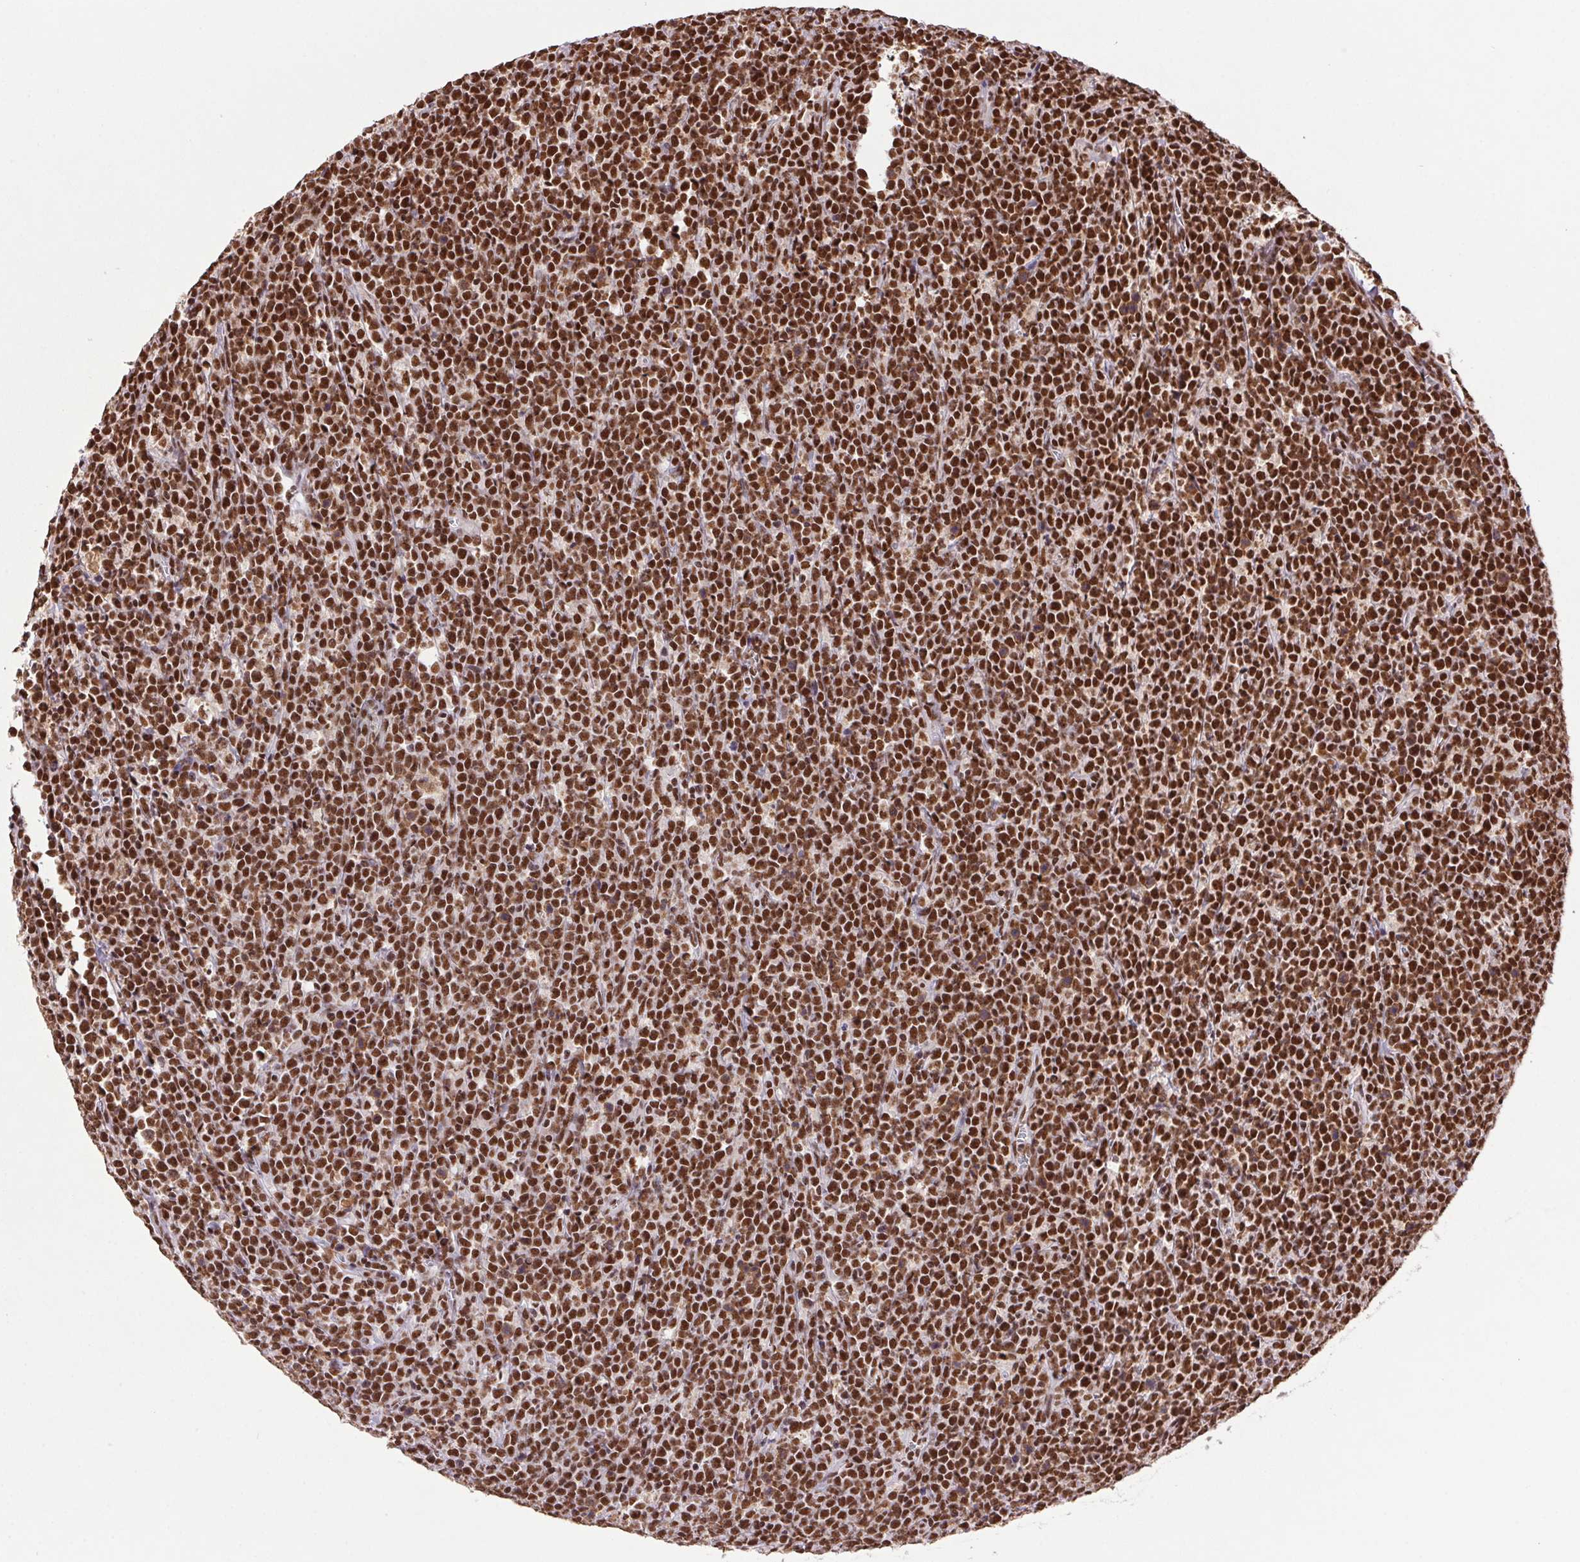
{"staining": {"intensity": "strong", "quantity": ">75%", "location": "nuclear"}, "tissue": "lymphoma", "cell_type": "Tumor cells", "image_type": "cancer", "snomed": [{"axis": "morphology", "description": "Malignant lymphoma, non-Hodgkin's type, High grade"}, {"axis": "topography", "description": "Small intestine"}], "caption": "There is high levels of strong nuclear staining in tumor cells of lymphoma, as demonstrated by immunohistochemical staining (brown color).", "gene": "ZNF207", "patient": {"sex": "female", "age": 56}}